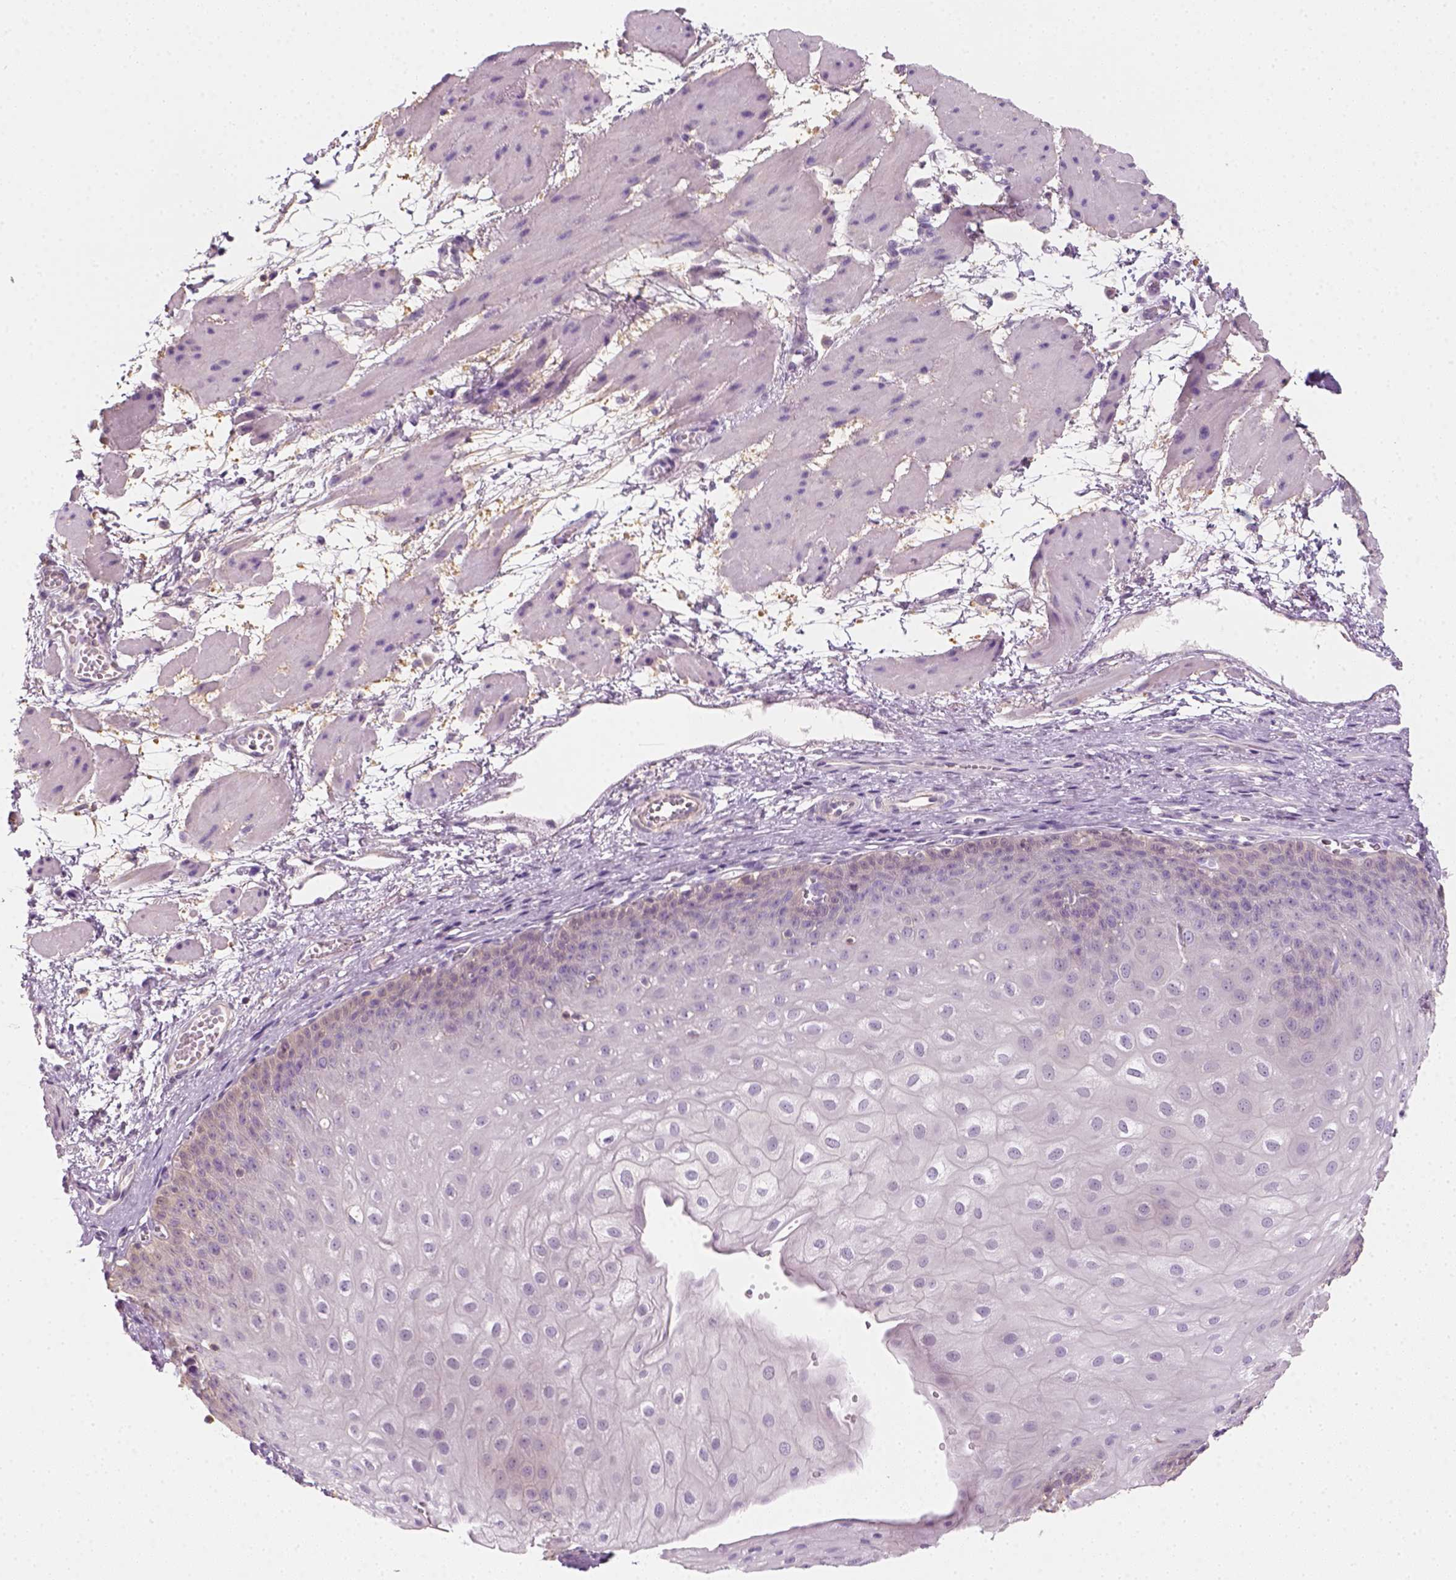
{"staining": {"intensity": "negative", "quantity": "none", "location": "none"}, "tissue": "esophagus", "cell_type": "Squamous epithelial cells", "image_type": "normal", "snomed": [{"axis": "morphology", "description": "Normal tissue, NOS"}, {"axis": "topography", "description": "Esophagus"}], "caption": "Immunohistochemistry image of unremarkable esophagus stained for a protein (brown), which exhibits no positivity in squamous epithelial cells.", "gene": "EPHB1", "patient": {"sex": "male", "age": 71}}